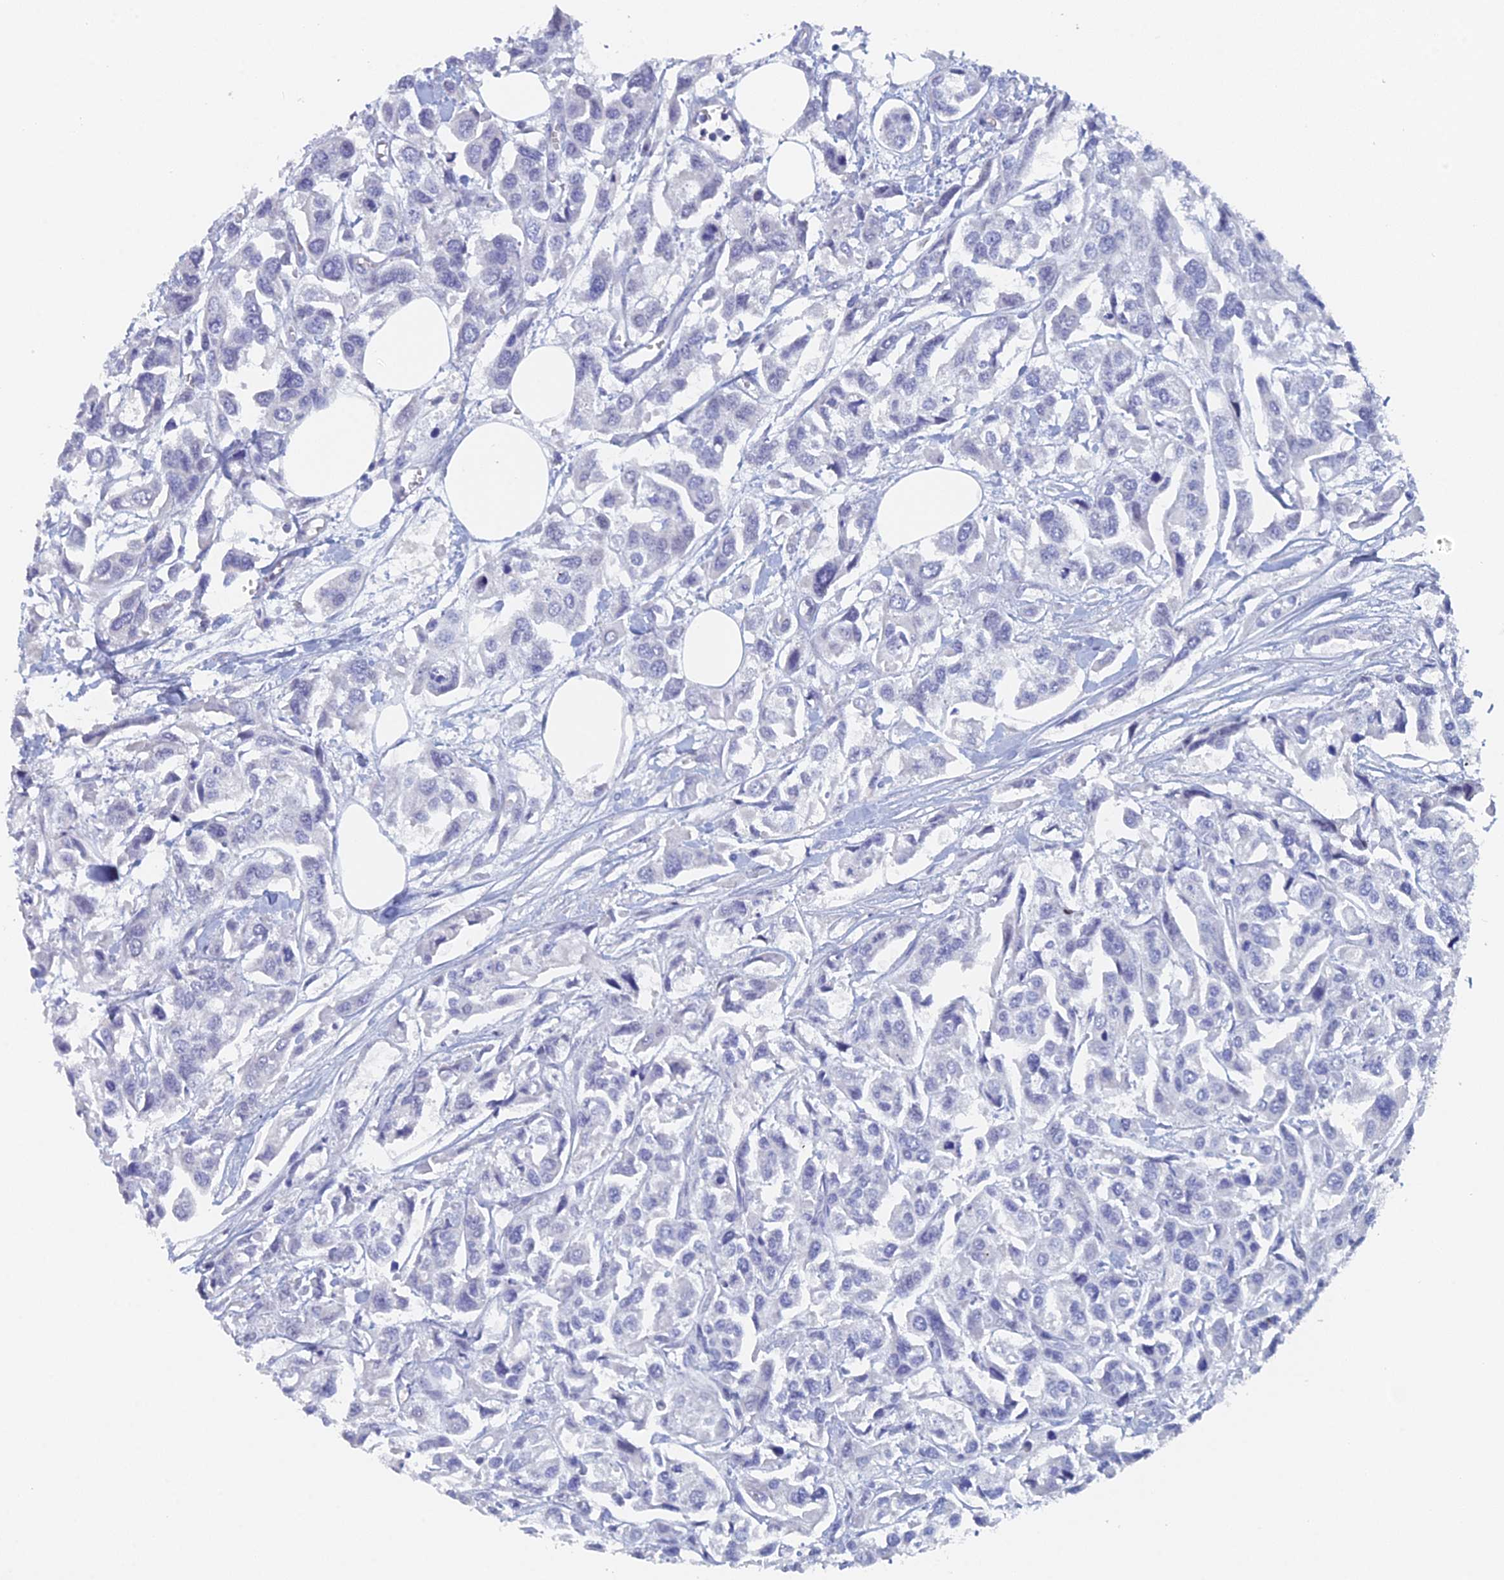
{"staining": {"intensity": "negative", "quantity": "none", "location": "none"}, "tissue": "urothelial cancer", "cell_type": "Tumor cells", "image_type": "cancer", "snomed": [{"axis": "morphology", "description": "Urothelial carcinoma, High grade"}, {"axis": "topography", "description": "Urinary bladder"}], "caption": "This is an immunohistochemistry histopathology image of human high-grade urothelial carcinoma. There is no expression in tumor cells.", "gene": "DRGX", "patient": {"sex": "male", "age": 67}}